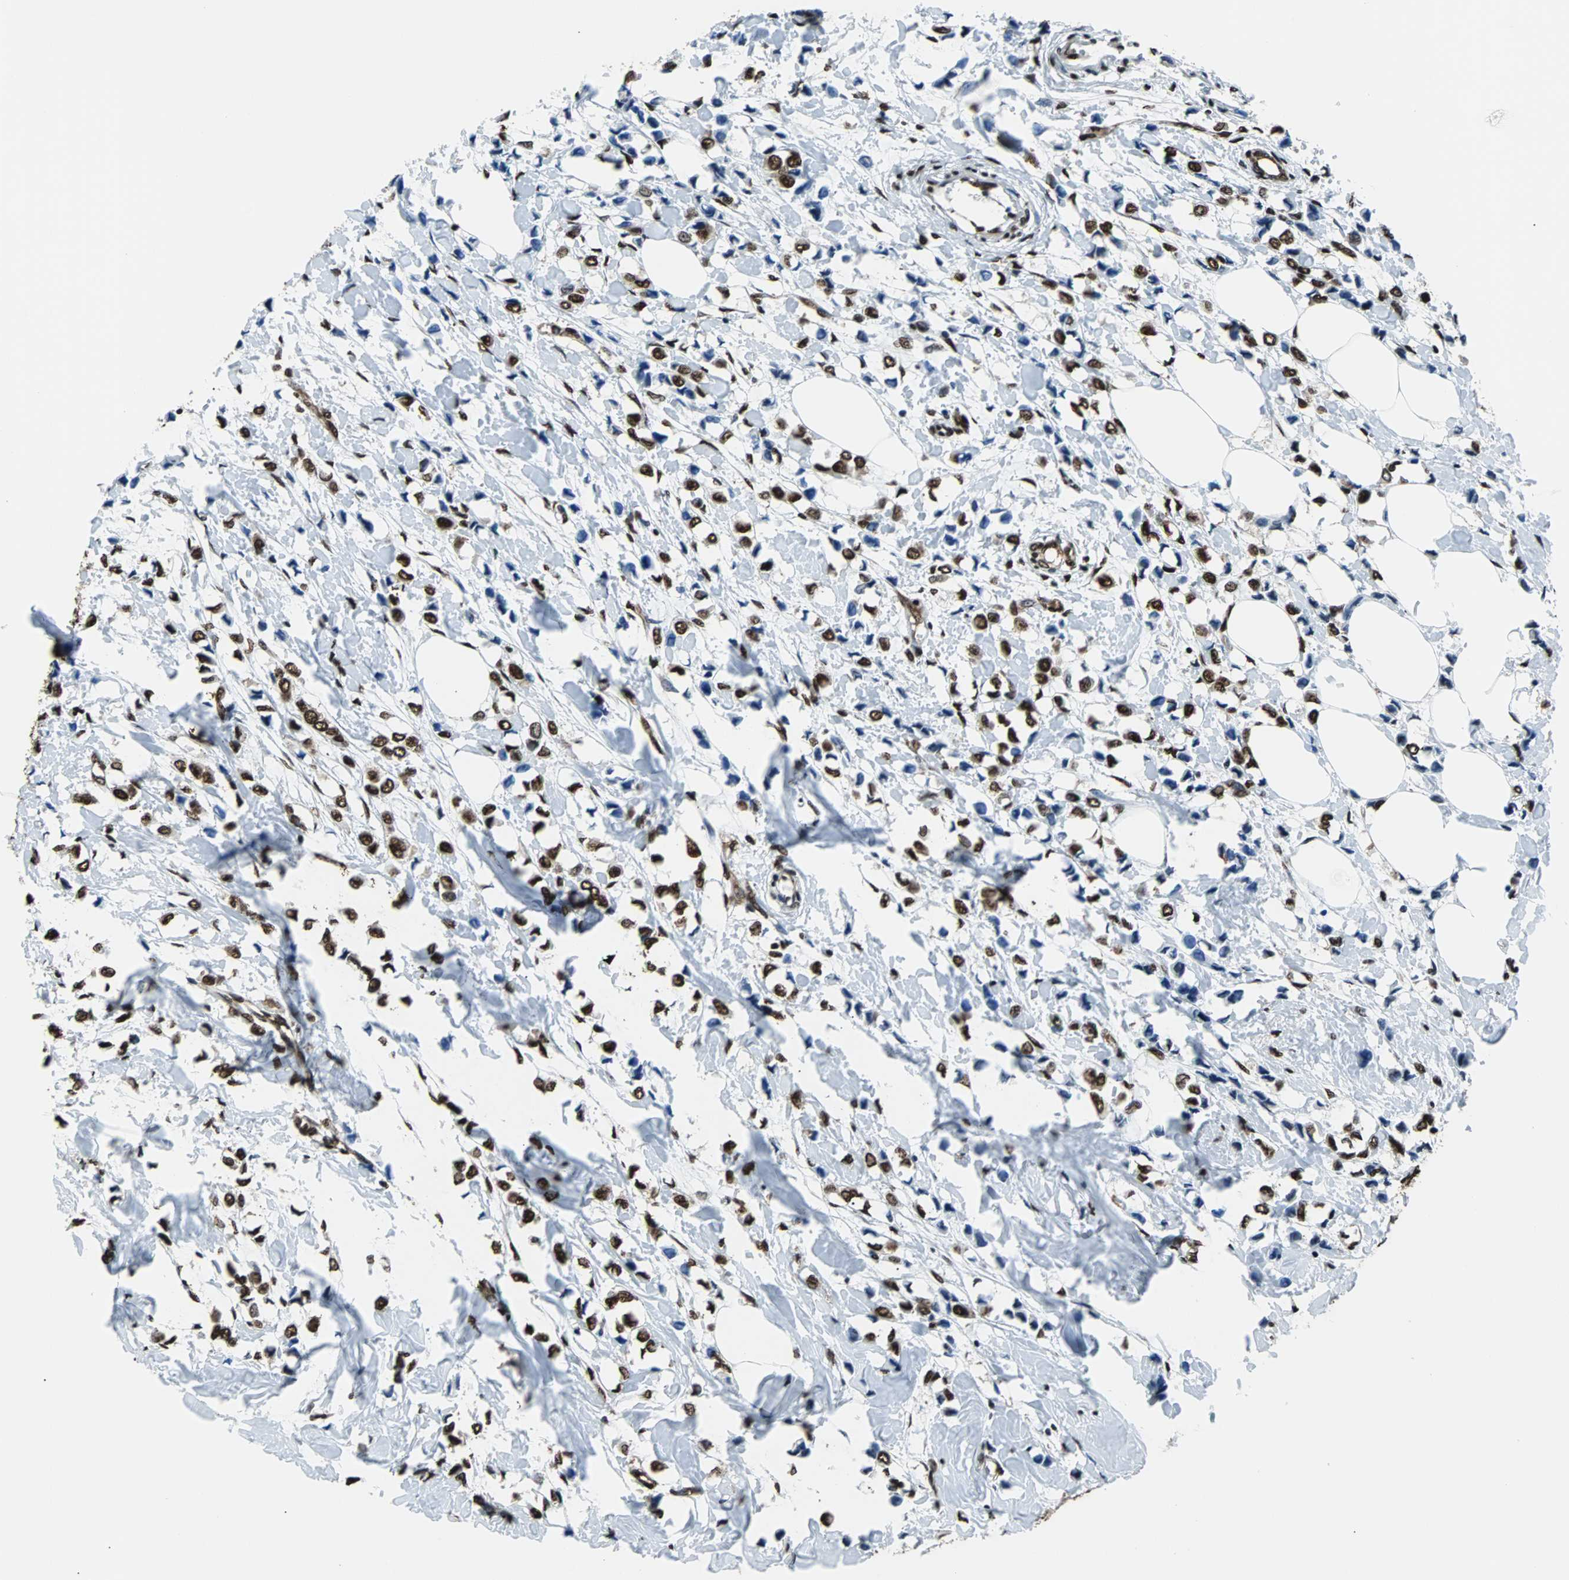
{"staining": {"intensity": "strong", "quantity": ">75%", "location": "nuclear"}, "tissue": "breast cancer", "cell_type": "Tumor cells", "image_type": "cancer", "snomed": [{"axis": "morphology", "description": "Lobular carcinoma"}, {"axis": "topography", "description": "Breast"}], "caption": "Tumor cells reveal strong nuclear expression in about >75% of cells in lobular carcinoma (breast).", "gene": "FUBP1", "patient": {"sex": "female", "age": 51}}